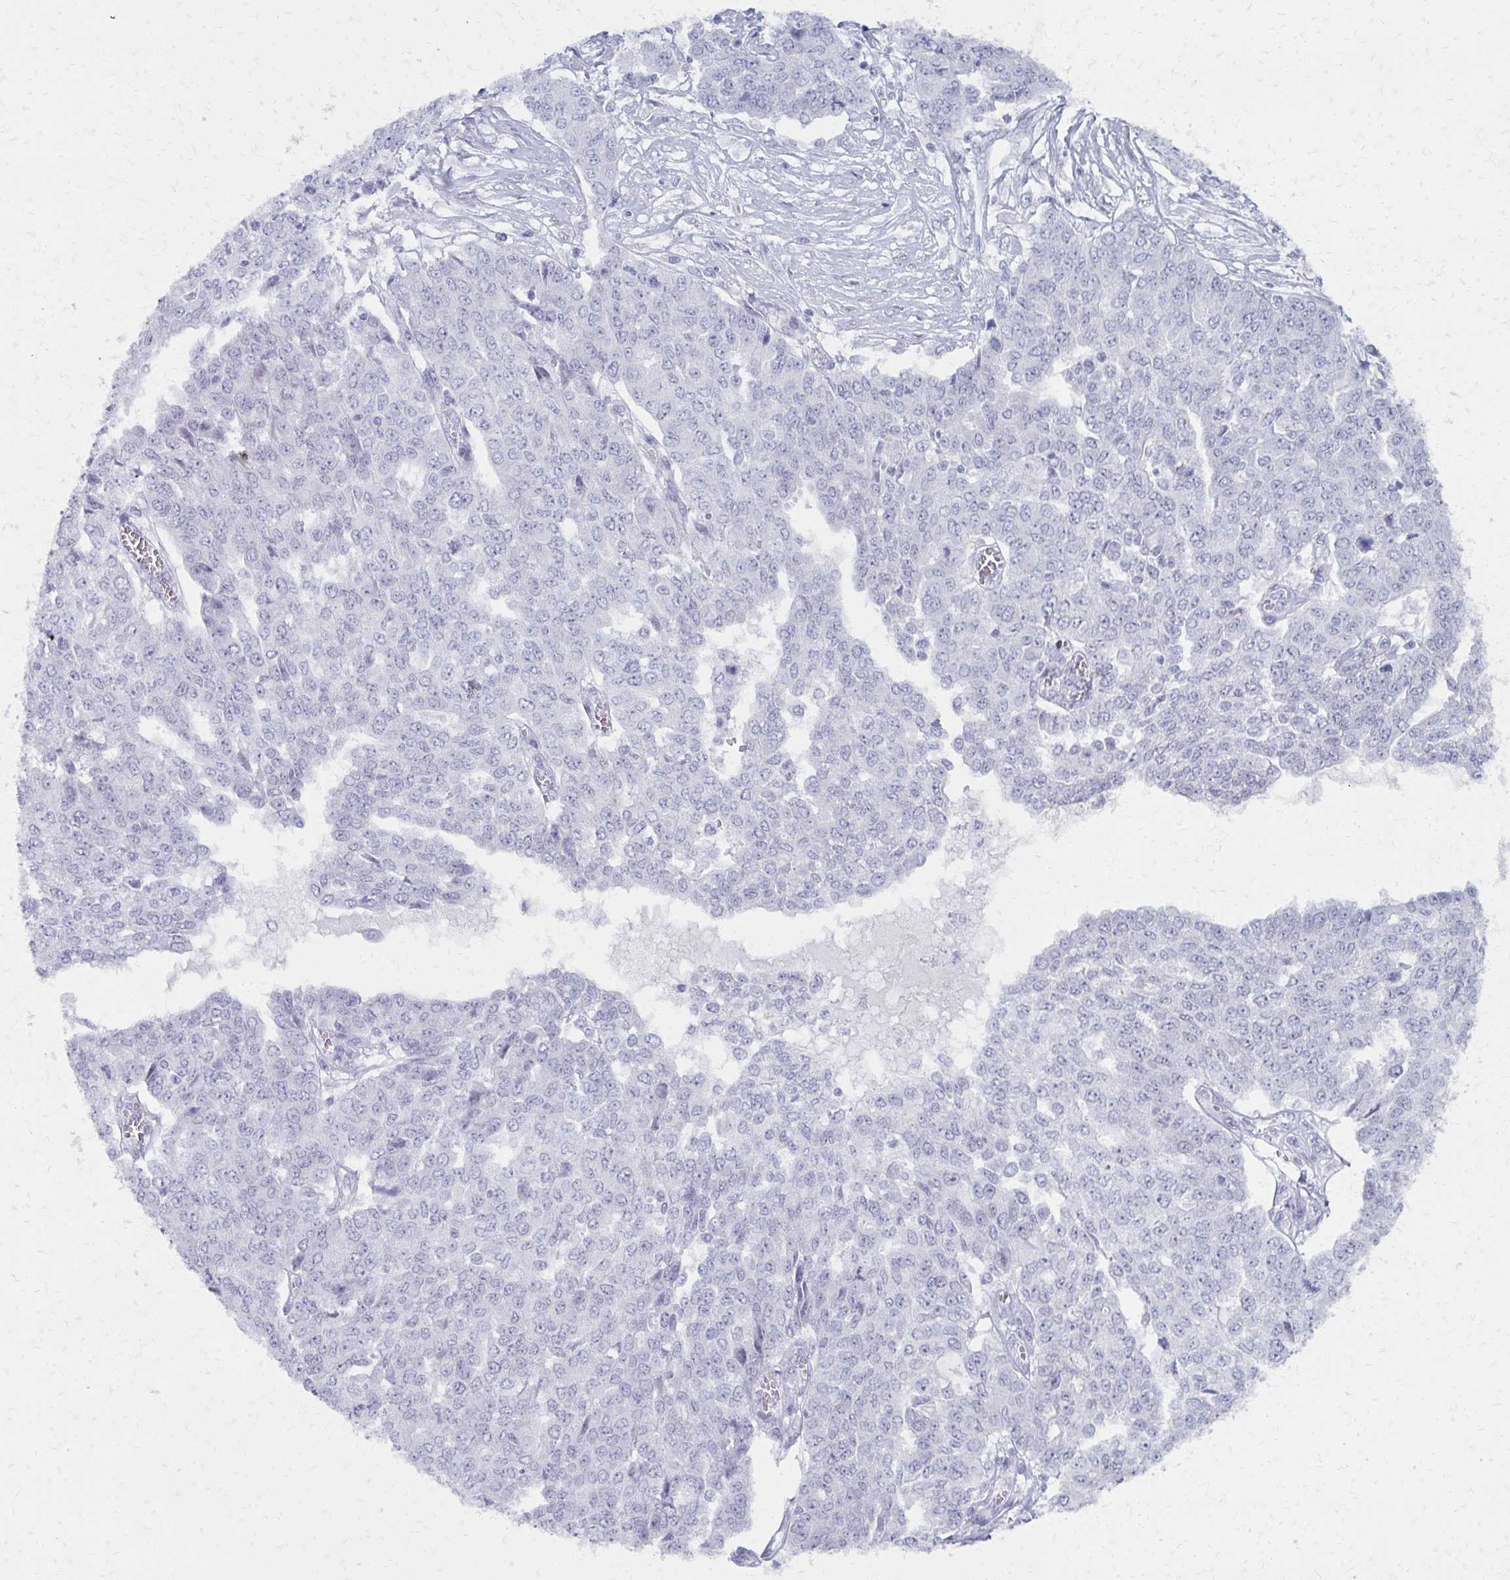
{"staining": {"intensity": "negative", "quantity": "none", "location": "none"}, "tissue": "ovarian cancer", "cell_type": "Tumor cells", "image_type": "cancer", "snomed": [{"axis": "morphology", "description": "Cystadenocarcinoma, serous, NOS"}, {"axis": "topography", "description": "Soft tissue"}, {"axis": "topography", "description": "Ovary"}], "caption": "Image shows no significant protein positivity in tumor cells of serous cystadenocarcinoma (ovarian). (DAB (3,3'-diaminobenzidine) IHC visualized using brightfield microscopy, high magnification).", "gene": "MORC4", "patient": {"sex": "female", "age": 57}}